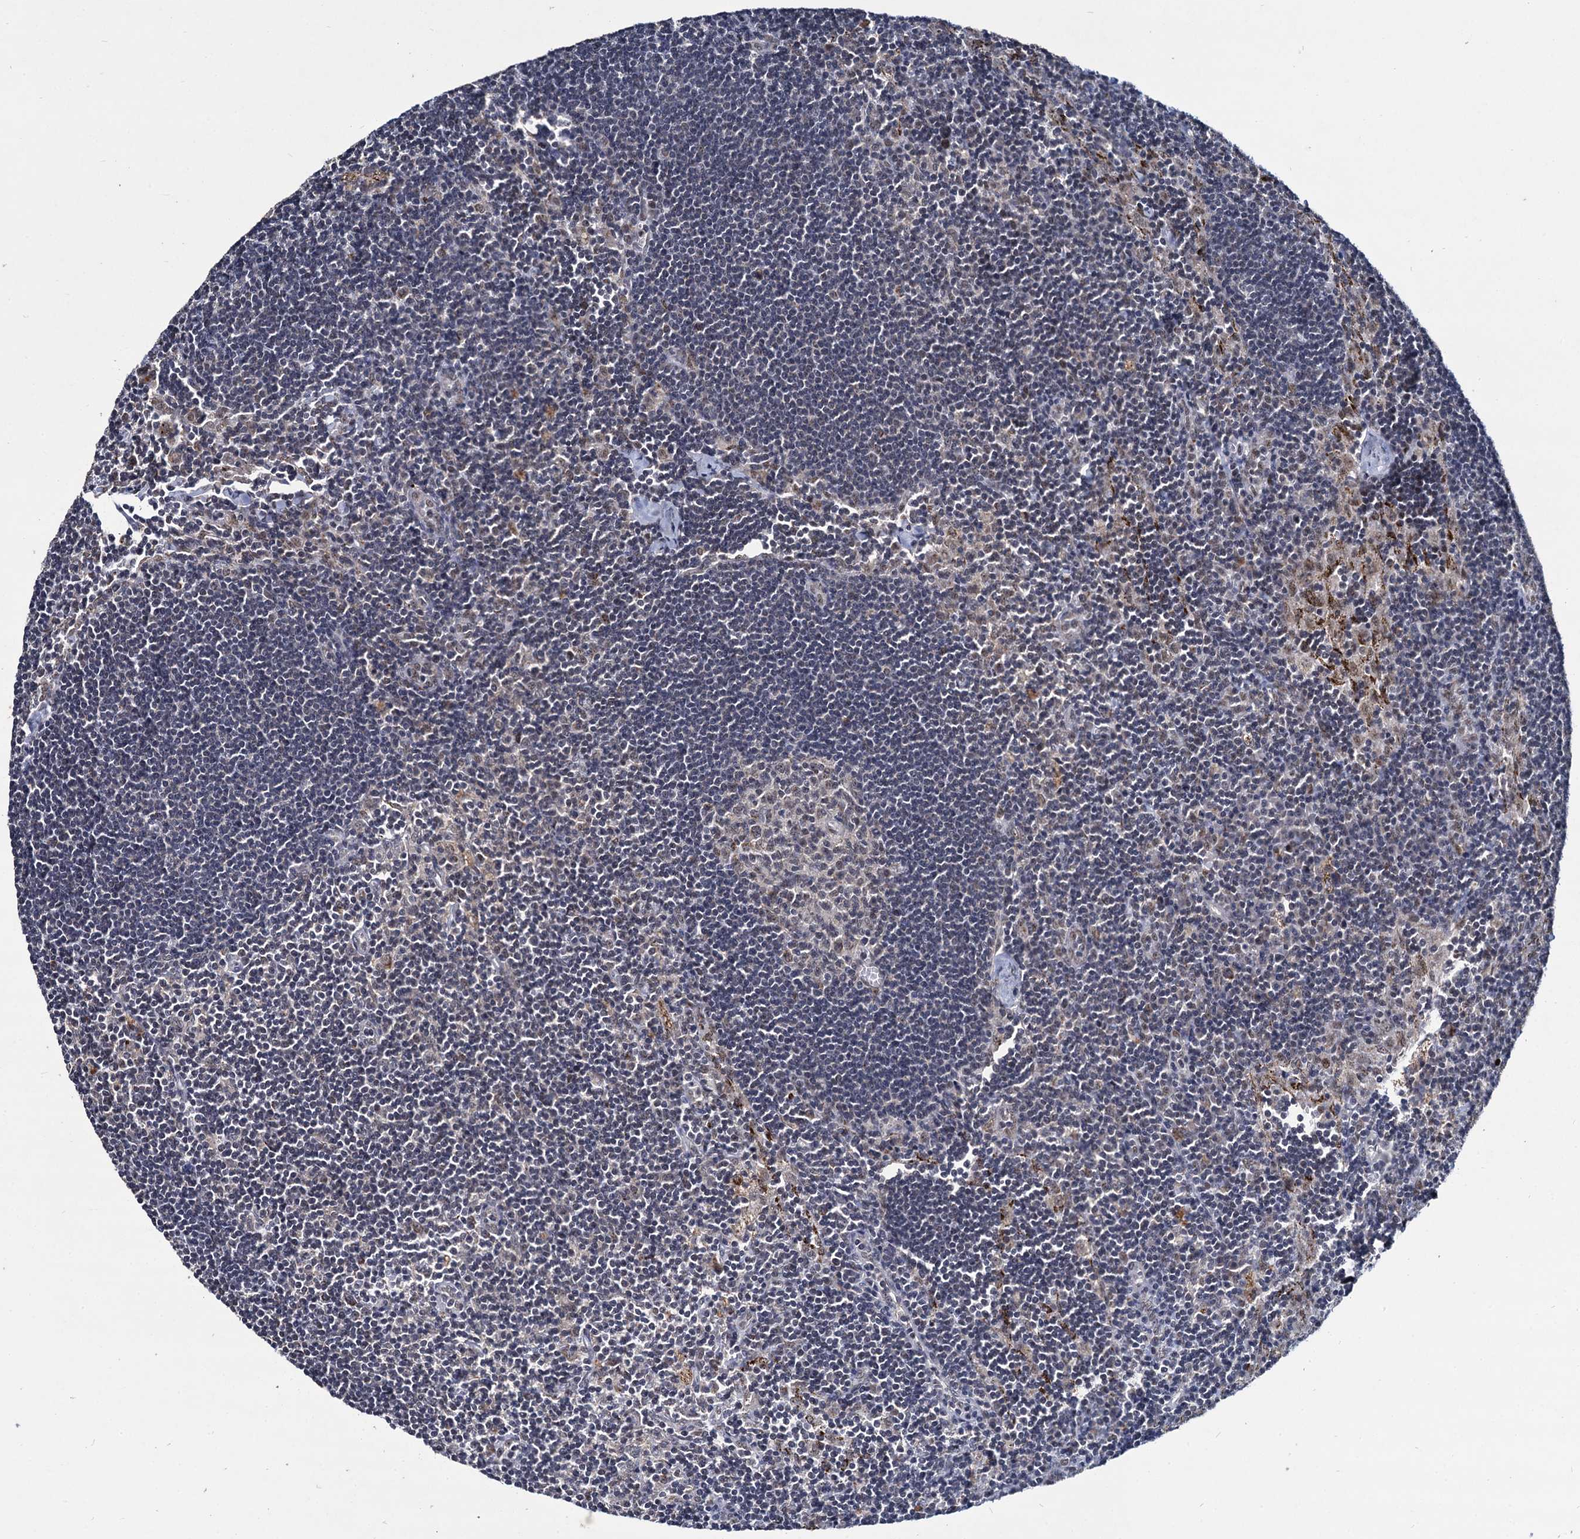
{"staining": {"intensity": "weak", "quantity": "25%-75%", "location": "nuclear"}, "tissue": "lymph node", "cell_type": "Germinal center cells", "image_type": "normal", "snomed": [{"axis": "morphology", "description": "Normal tissue, NOS"}, {"axis": "topography", "description": "Lymph node"}], "caption": "High-magnification brightfield microscopy of benign lymph node stained with DAB (brown) and counterstained with hematoxylin (blue). germinal center cells exhibit weak nuclear staining is appreciated in about25%-75% of cells. (Brightfield microscopy of DAB IHC at high magnification).", "gene": "RPUSD4", "patient": {"sex": "male", "age": 24}}